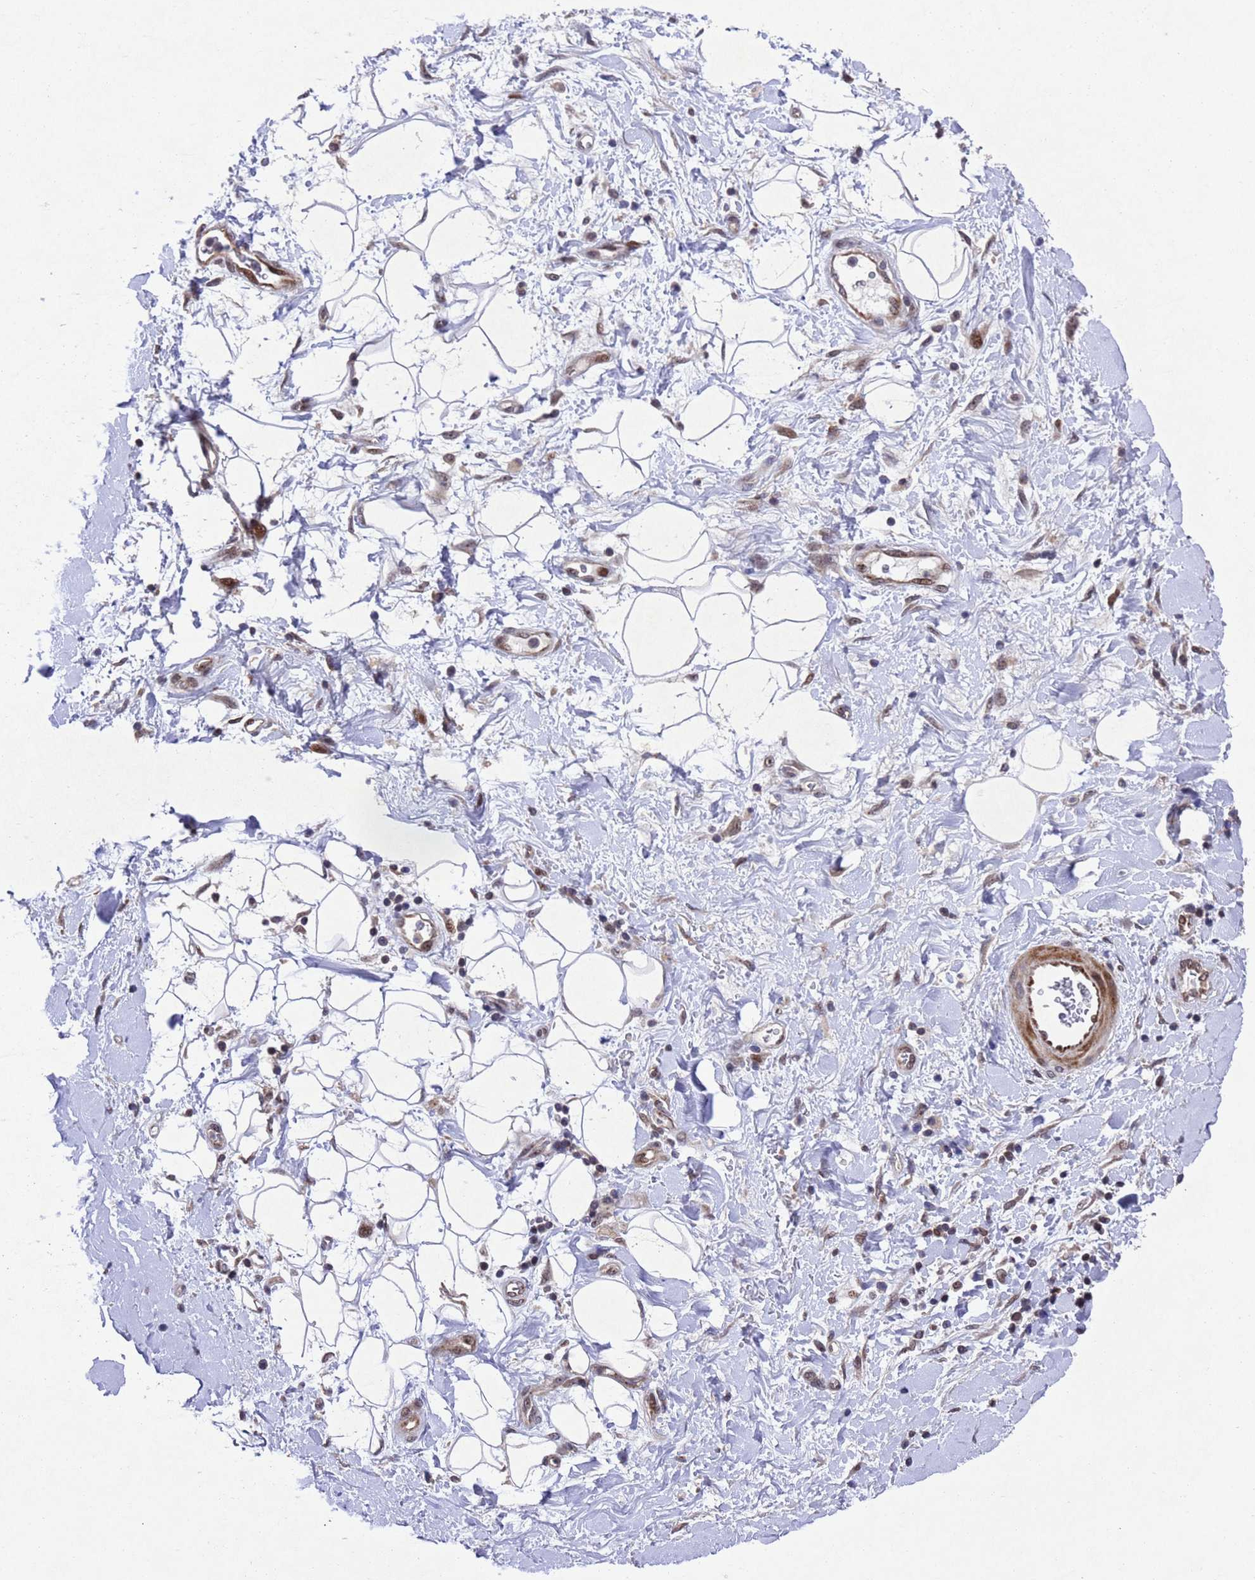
{"staining": {"intensity": "weak", "quantity": ">75%", "location": "cytoplasmic/membranous,nuclear"}, "tissue": "adipose tissue", "cell_type": "Adipocytes", "image_type": "normal", "snomed": [{"axis": "morphology", "description": "Normal tissue, NOS"}, {"axis": "morphology", "description": "Adenocarcinoma, NOS"}, {"axis": "topography", "description": "Pancreas"}, {"axis": "topography", "description": "Peripheral nerve tissue"}], "caption": "Protein staining by immunohistochemistry (IHC) reveals weak cytoplasmic/membranous,nuclear staining in about >75% of adipocytes in normal adipose tissue.", "gene": "TBK1", "patient": {"sex": "male", "age": 59}}